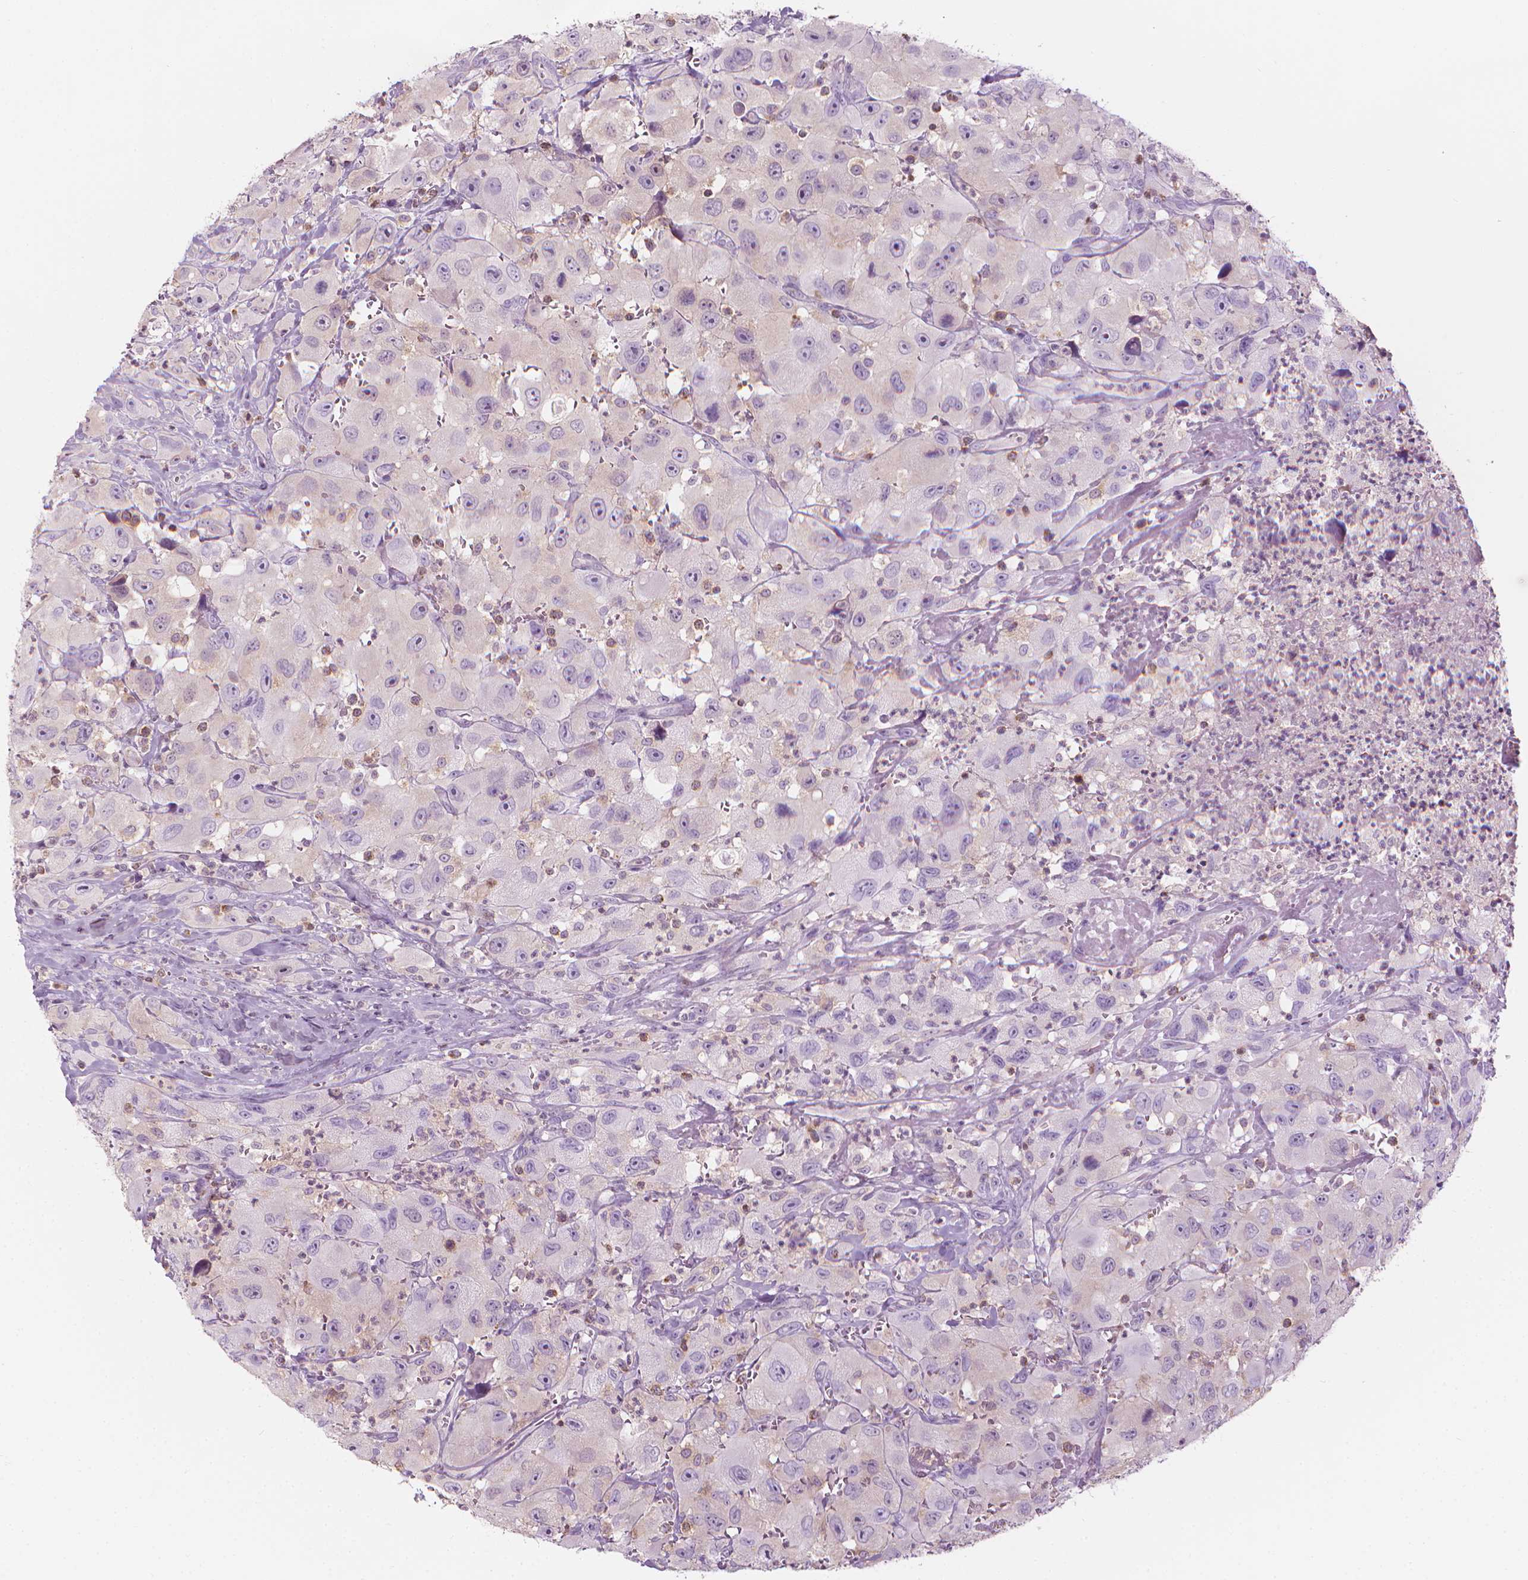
{"staining": {"intensity": "moderate", "quantity": "<25%", "location": "nuclear"}, "tissue": "head and neck cancer", "cell_type": "Tumor cells", "image_type": "cancer", "snomed": [{"axis": "morphology", "description": "Squamous cell carcinoma, NOS"}, {"axis": "morphology", "description": "Squamous cell carcinoma, metastatic, NOS"}, {"axis": "topography", "description": "Oral tissue"}, {"axis": "topography", "description": "Head-Neck"}], "caption": "Brown immunohistochemical staining in head and neck metastatic squamous cell carcinoma exhibits moderate nuclear expression in approximately <25% of tumor cells. The protein of interest is shown in brown color, while the nuclei are stained blue.", "gene": "SHMT1", "patient": {"sex": "female", "age": 85}}